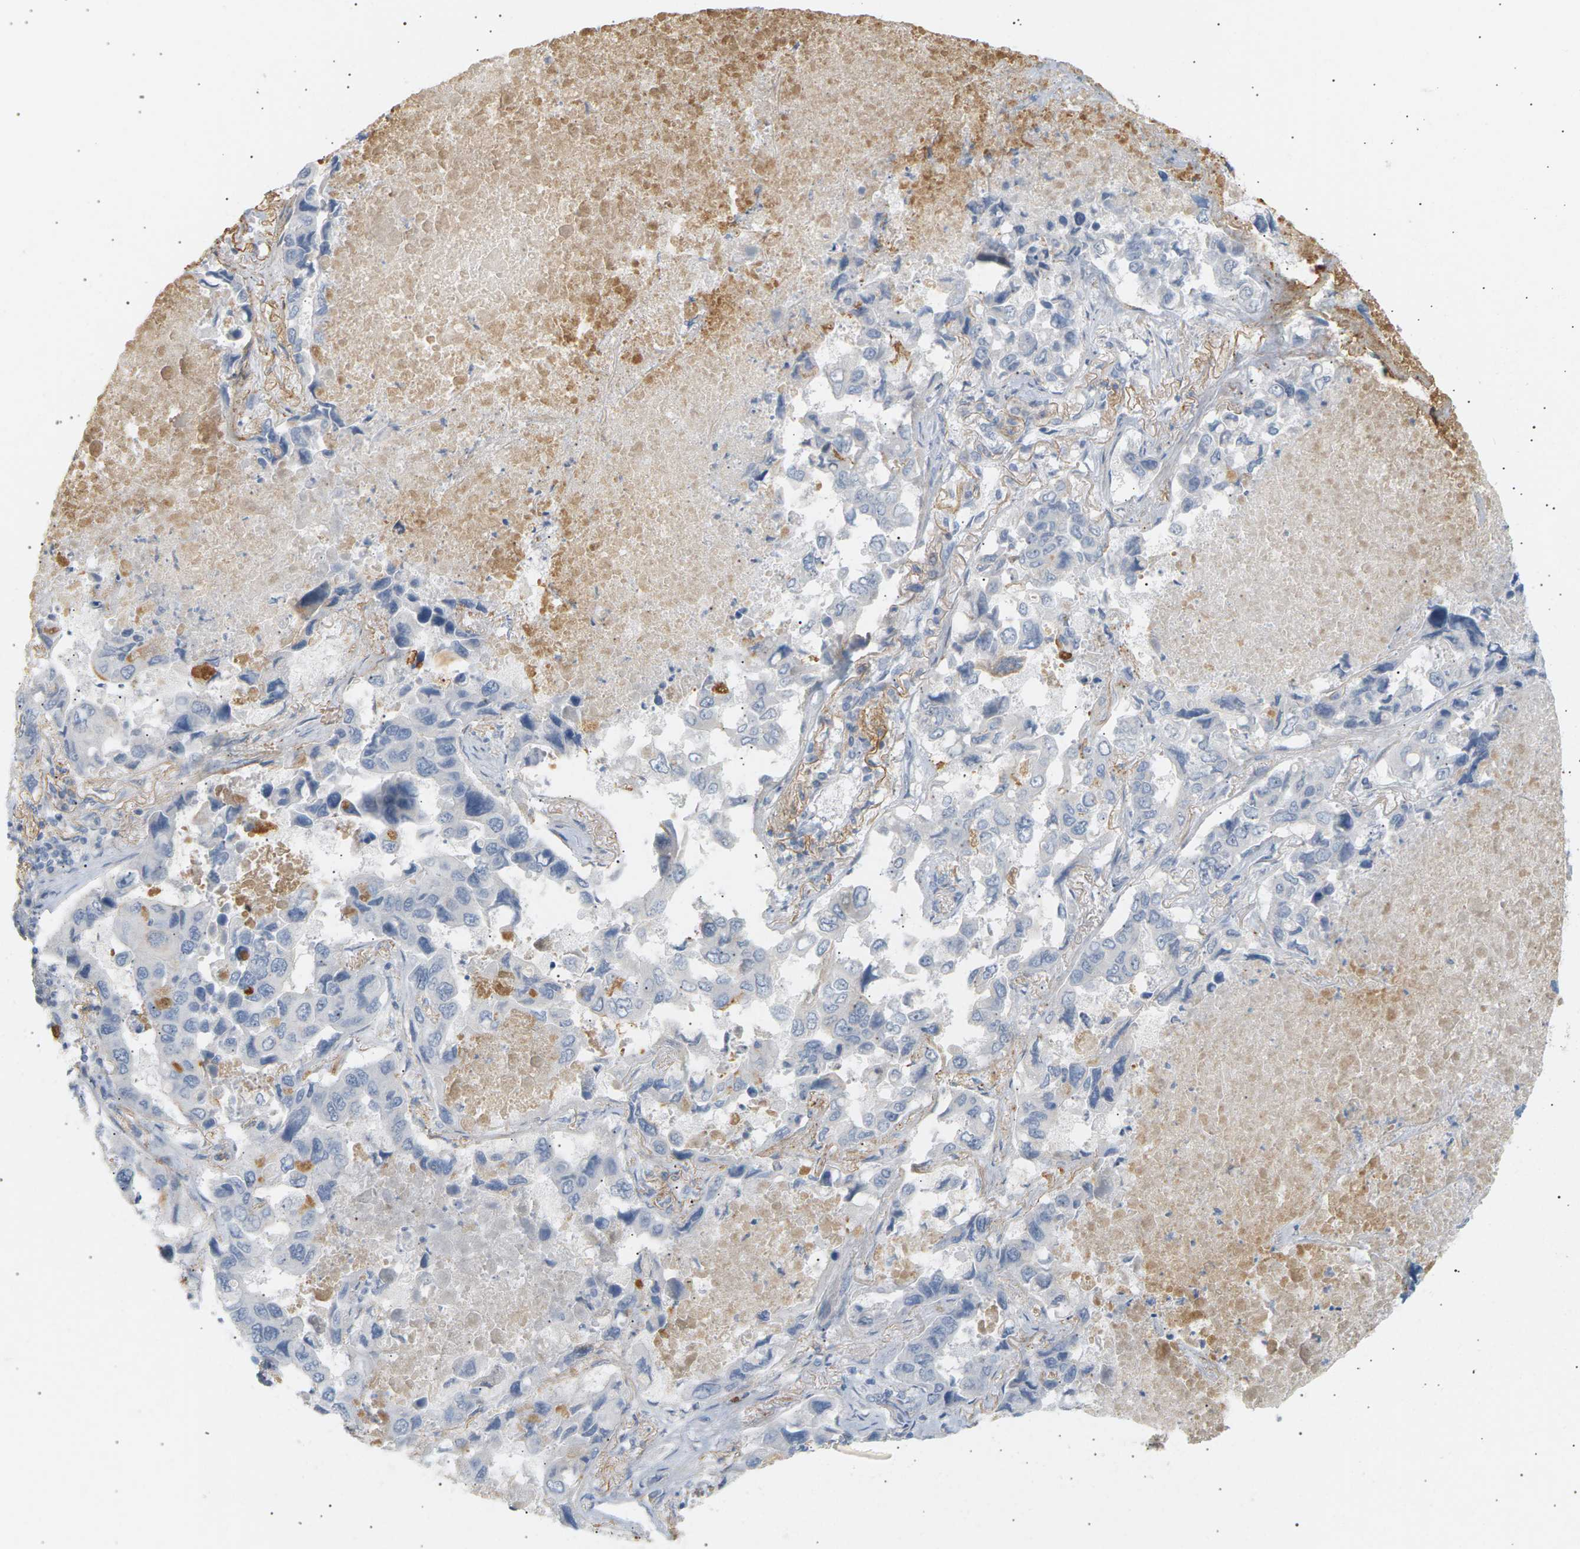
{"staining": {"intensity": "negative", "quantity": "none", "location": "none"}, "tissue": "lung cancer", "cell_type": "Tumor cells", "image_type": "cancer", "snomed": [{"axis": "morphology", "description": "Adenocarcinoma, NOS"}, {"axis": "topography", "description": "Lung"}], "caption": "An image of lung cancer stained for a protein shows no brown staining in tumor cells.", "gene": "CLU", "patient": {"sex": "male", "age": 64}}